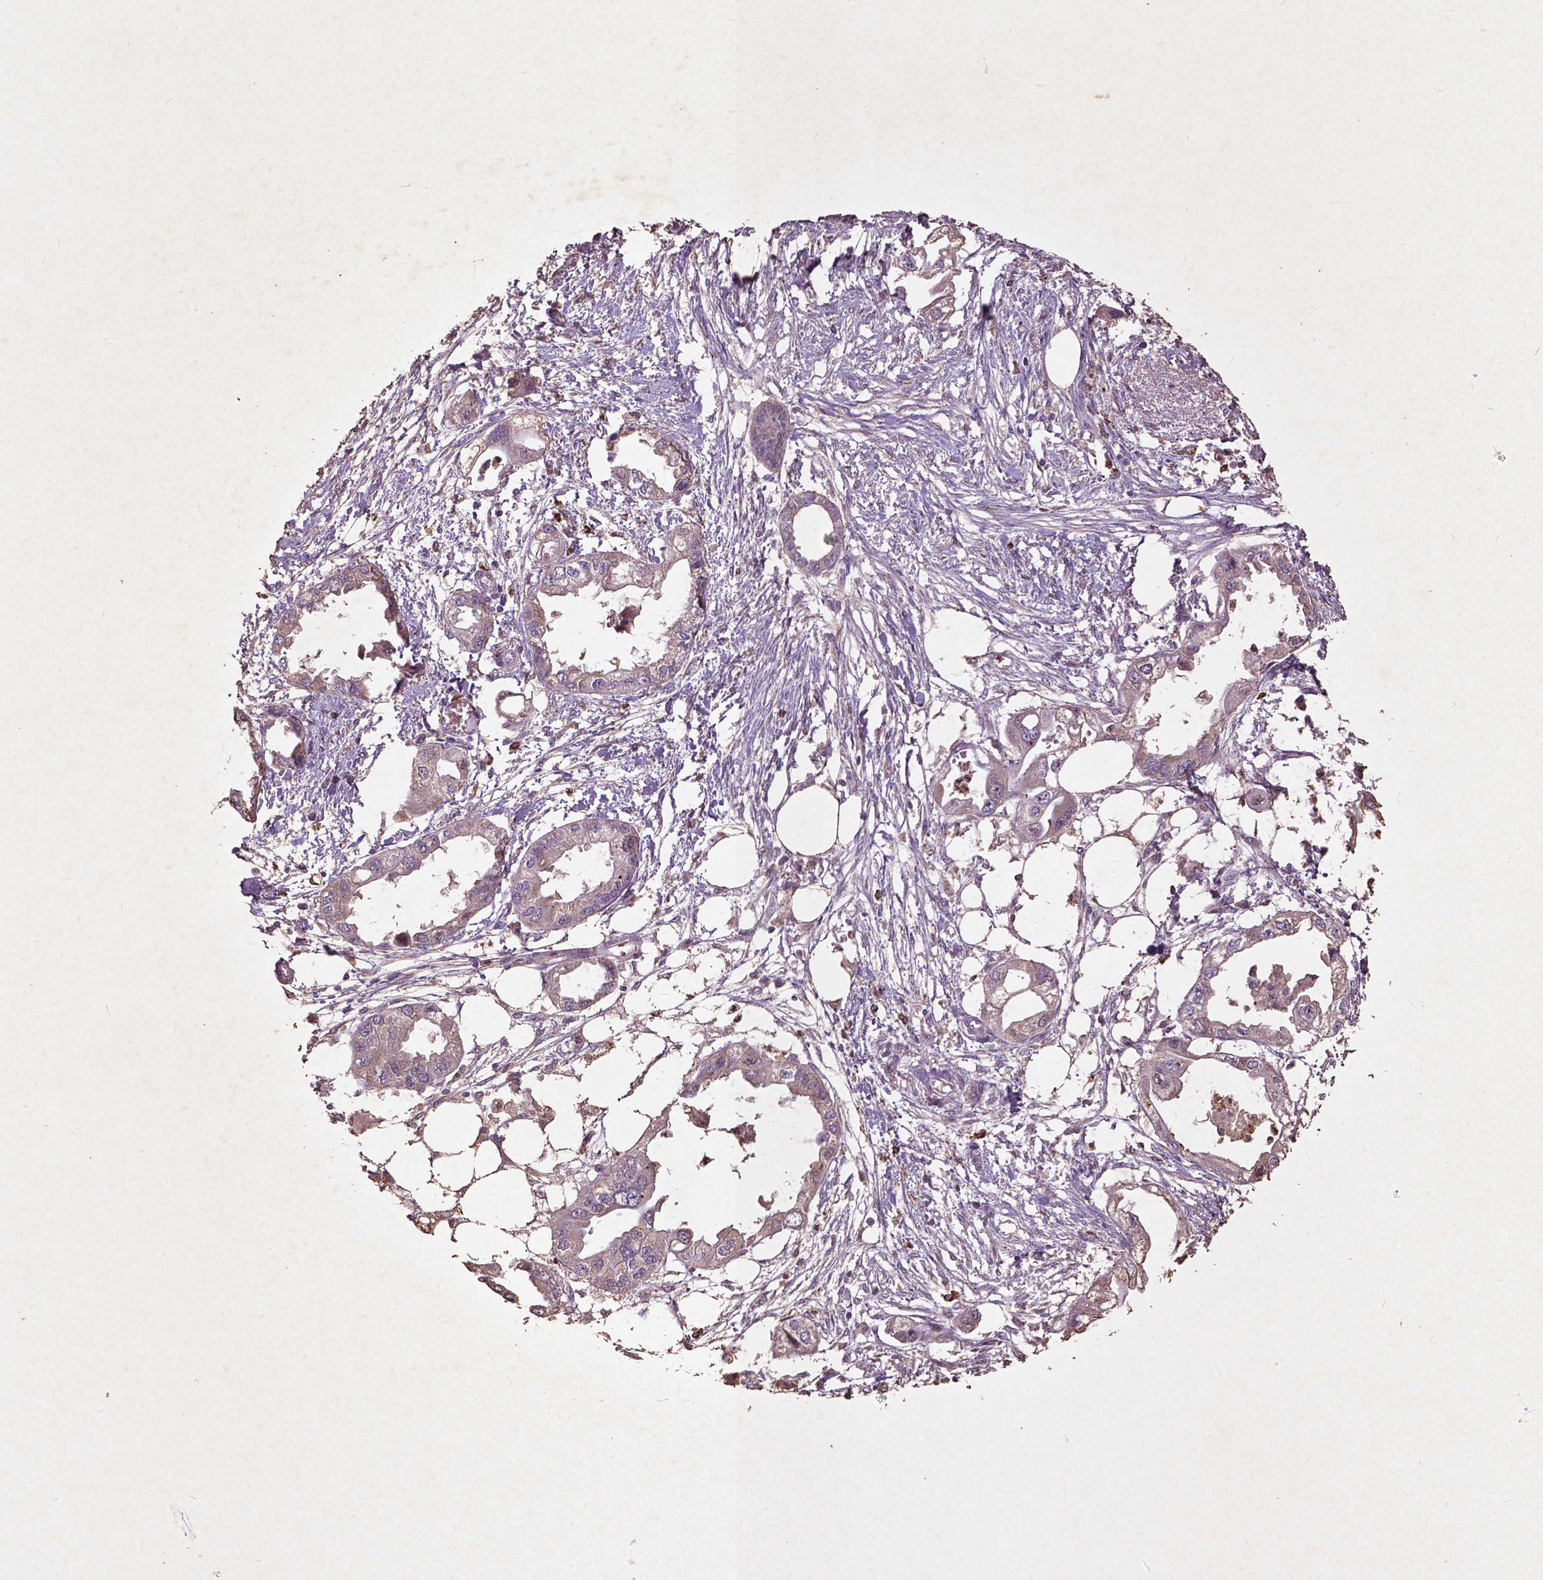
{"staining": {"intensity": "weak", "quantity": ">75%", "location": "cytoplasmic/membranous"}, "tissue": "endometrial cancer", "cell_type": "Tumor cells", "image_type": "cancer", "snomed": [{"axis": "morphology", "description": "Adenocarcinoma, NOS"}, {"axis": "morphology", "description": "Adenocarcinoma, metastatic, NOS"}, {"axis": "topography", "description": "Adipose tissue"}, {"axis": "topography", "description": "Endometrium"}], "caption": "Endometrial cancer stained with DAB immunohistochemistry (IHC) reveals low levels of weak cytoplasmic/membranous staining in approximately >75% of tumor cells.", "gene": "THEGL", "patient": {"sex": "female", "age": 67}}